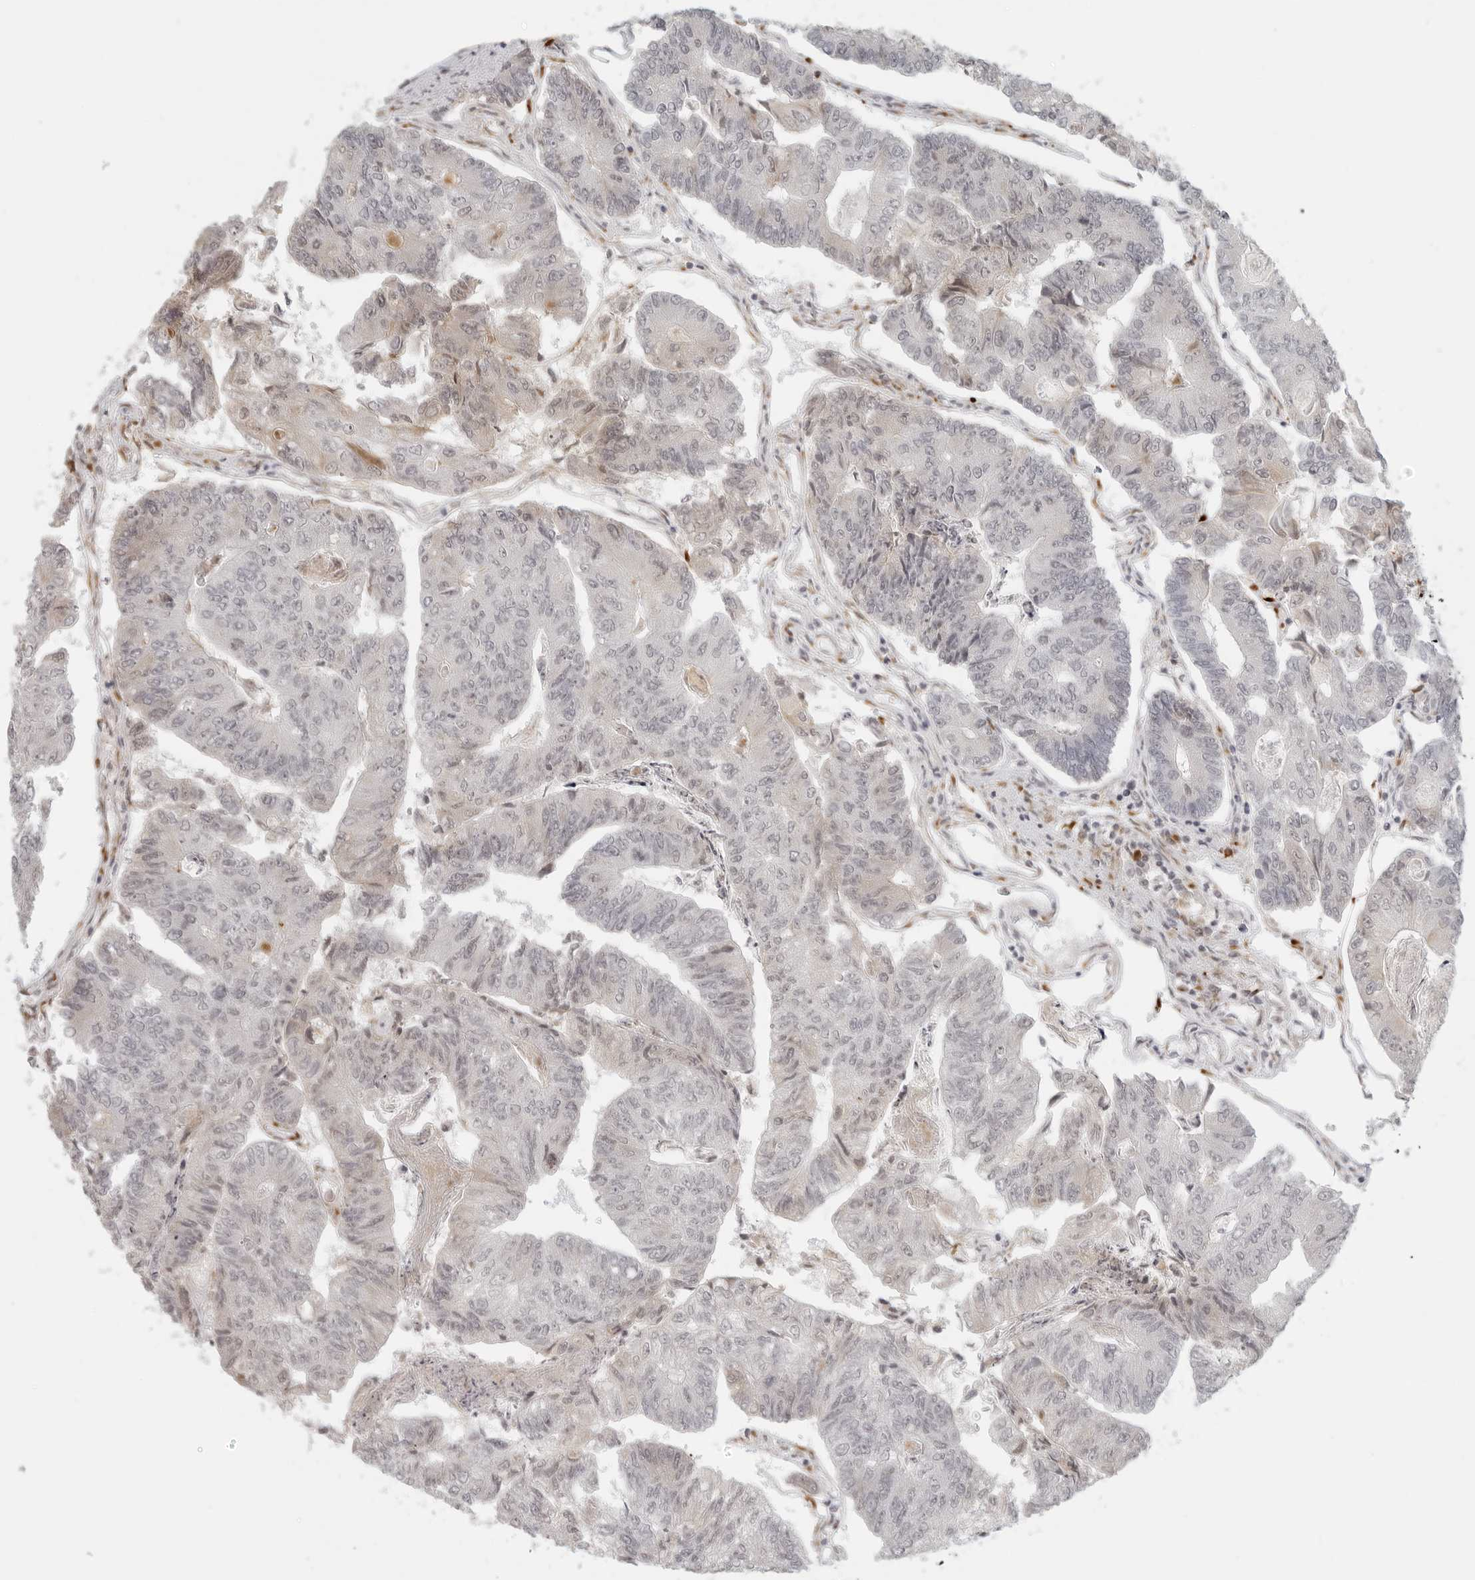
{"staining": {"intensity": "weak", "quantity": "<25%", "location": "nuclear"}, "tissue": "colorectal cancer", "cell_type": "Tumor cells", "image_type": "cancer", "snomed": [{"axis": "morphology", "description": "Adenocarcinoma, NOS"}, {"axis": "topography", "description": "Colon"}], "caption": "Immunohistochemistry micrograph of human adenocarcinoma (colorectal) stained for a protein (brown), which displays no staining in tumor cells.", "gene": "ZNF678", "patient": {"sex": "female", "age": 67}}